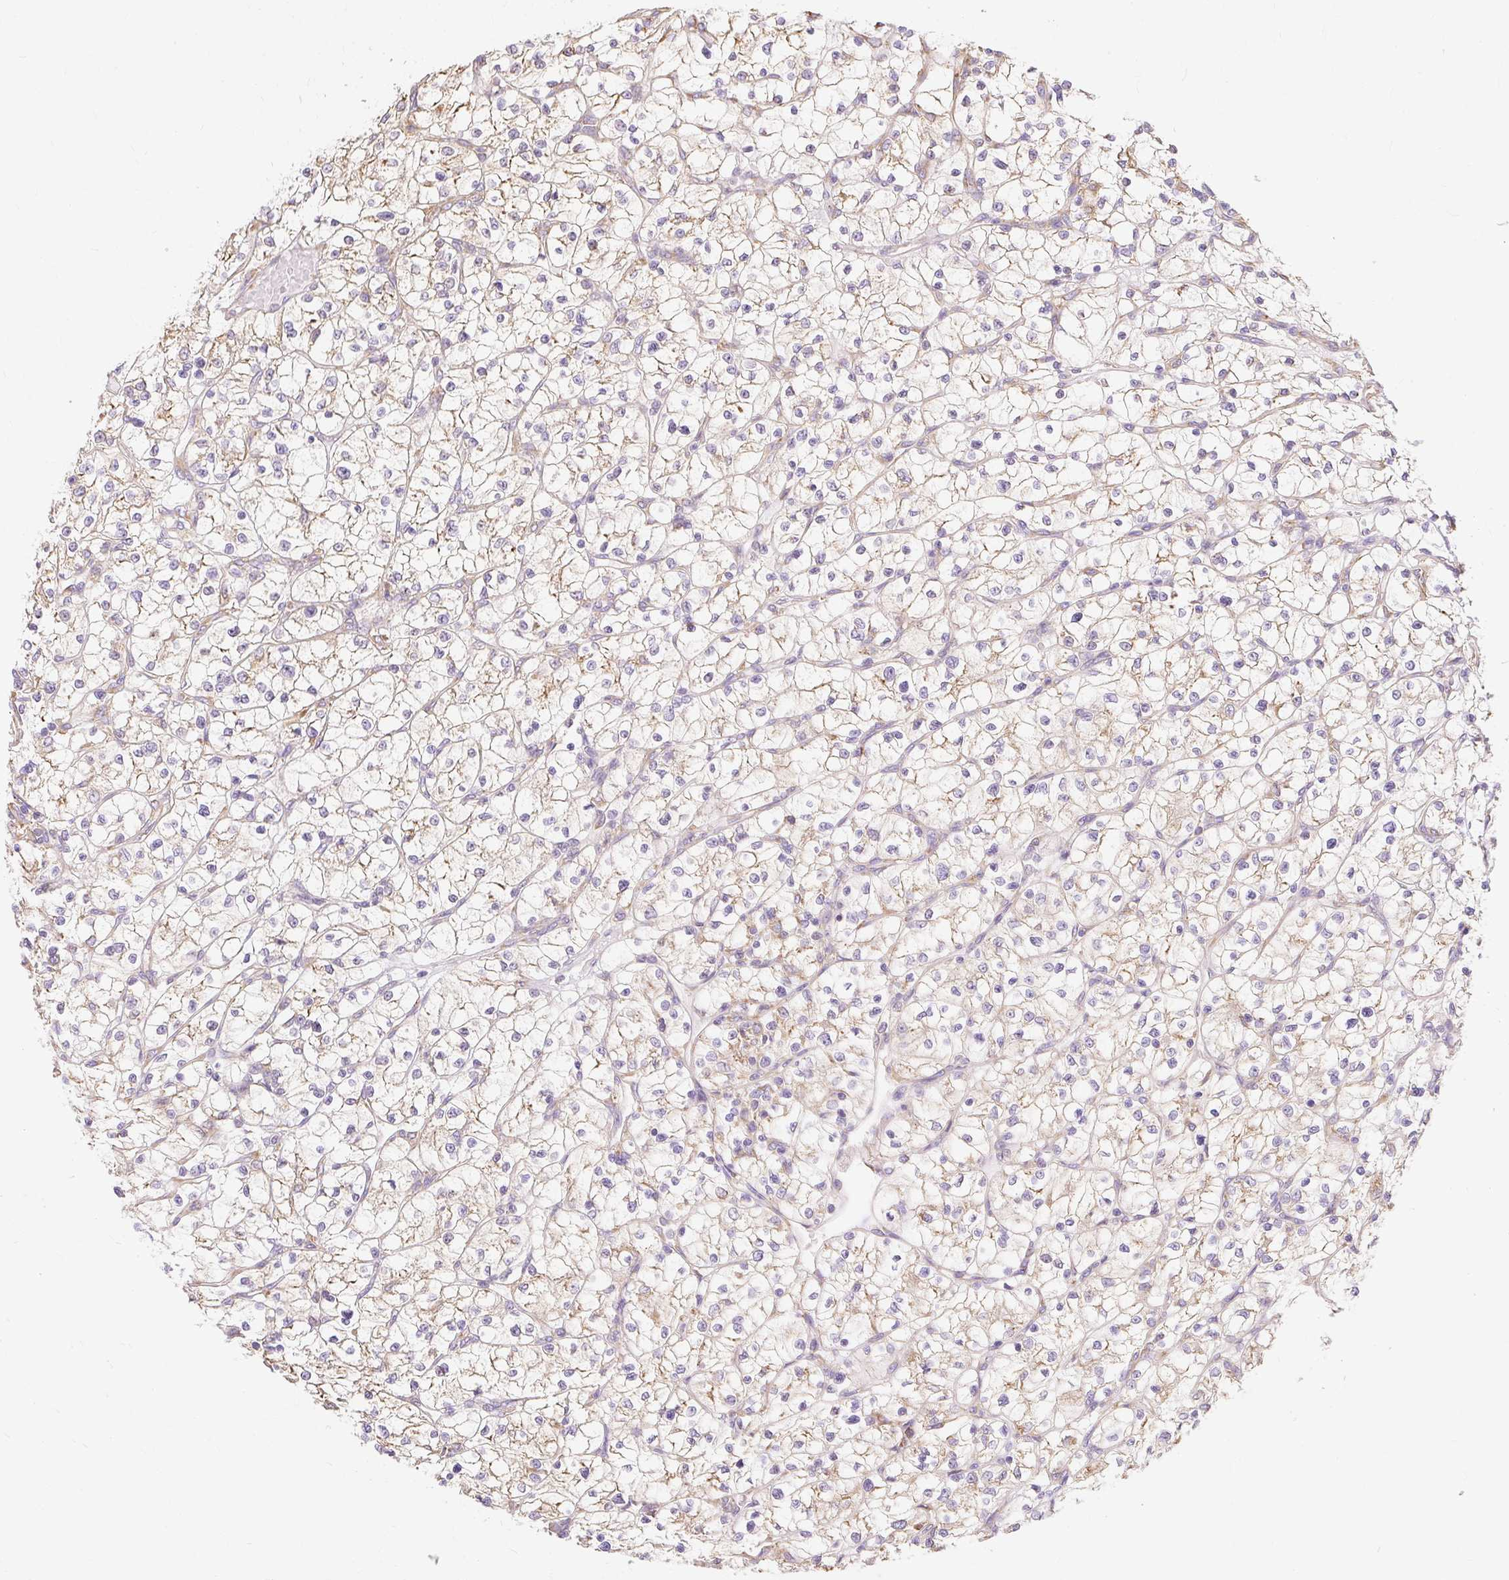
{"staining": {"intensity": "weak", "quantity": "25%-75%", "location": "cytoplasmic/membranous"}, "tissue": "renal cancer", "cell_type": "Tumor cells", "image_type": "cancer", "snomed": [{"axis": "morphology", "description": "Adenocarcinoma, NOS"}, {"axis": "topography", "description": "Kidney"}], "caption": "The micrograph displays staining of adenocarcinoma (renal), revealing weak cytoplasmic/membranous protein staining (brown color) within tumor cells.", "gene": "RPS17", "patient": {"sex": "female", "age": 64}}